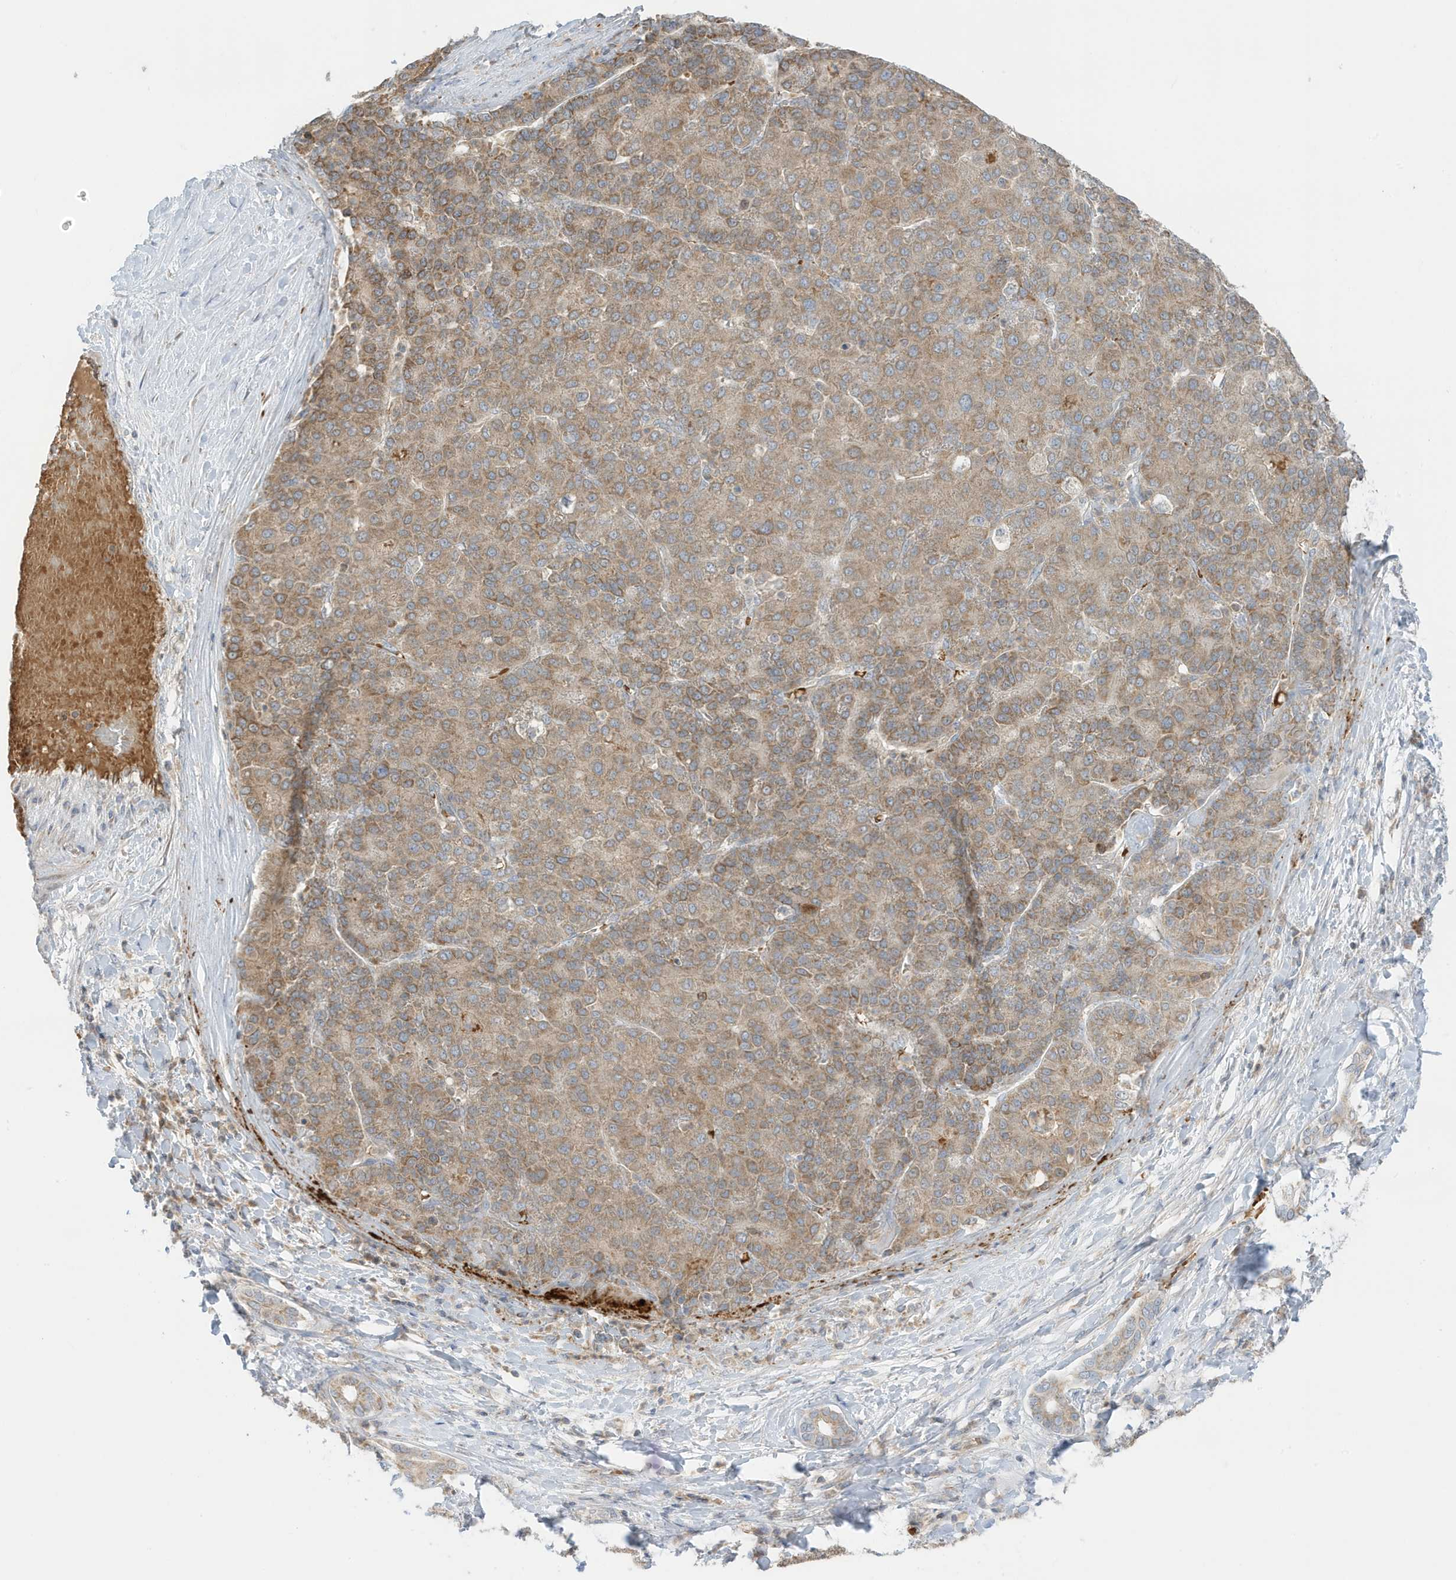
{"staining": {"intensity": "moderate", "quantity": "25%-75%", "location": "cytoplasmic/membranous"}, "tissue": "liver cancer", "cell_type": "Tumor cells", "image_type": "cancer", "snomed": [{"axis": "morphology", "description": "Carcinoma, Hepatocellular, NOS"}, {"axis": "topography", "description": "Liver"}], "caption": "Protein positivity by IHC demonstrates moderate cytoplasmic/membranous expression in approximately 25%-75% of tumor cells in hepatocellular carcinoma (liver). The protein is stained brown, and the nuclei are stained in blue (DAB IHC with brightfield microscopy, high magnification).", "gene": "NPPC", "patient": {"sex": "male", "age": 65}}